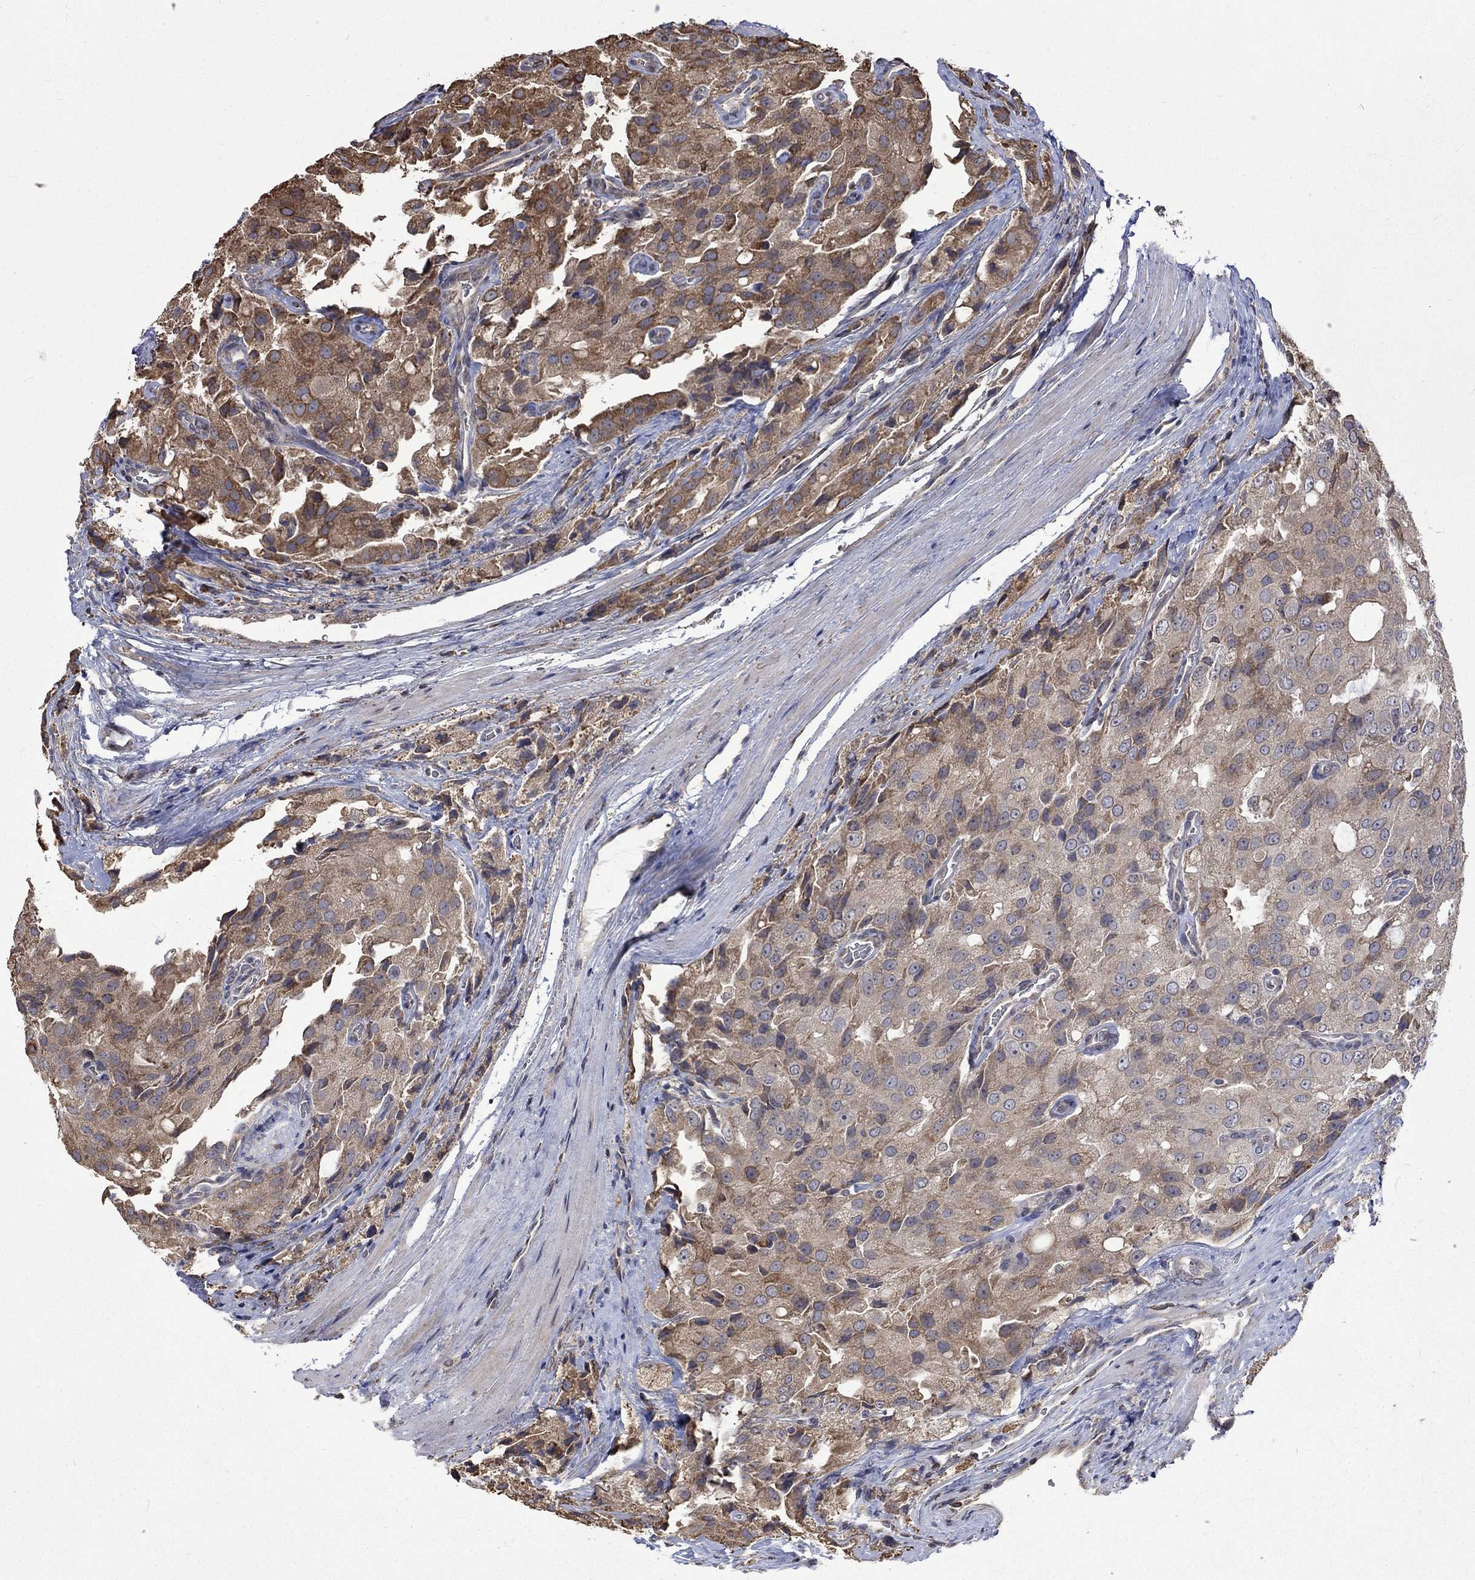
{"staining": {"intensity": "moderate", "quantity": "25%-75%", "location": "cytoplasmic/membranous"}, "tissue": "prostate cancer", "cell_type": "Tumor cells", "image_type": "cancer", "snomed": [{"axis": "morphology", "description": "Adenocarcinoma, NOS"}, {"axis": "topography", "description": "Prostate and seminal vesicle, NOS"}, {"axis": "topography", "description": "Prostate"}], "caption": "Immunohistochemistry micrograph of neoplastic tissue: adenocarcinoma (prostate) stained using IHC exhibits medium levels of moderate protein expression localized specifically in the cytoplasmic/membranous of tumor cells, appearing as a cytoplasmic/membranous brown color.", "gene": "ESRRA", "patient": {"sex": "male", "age": 67}}